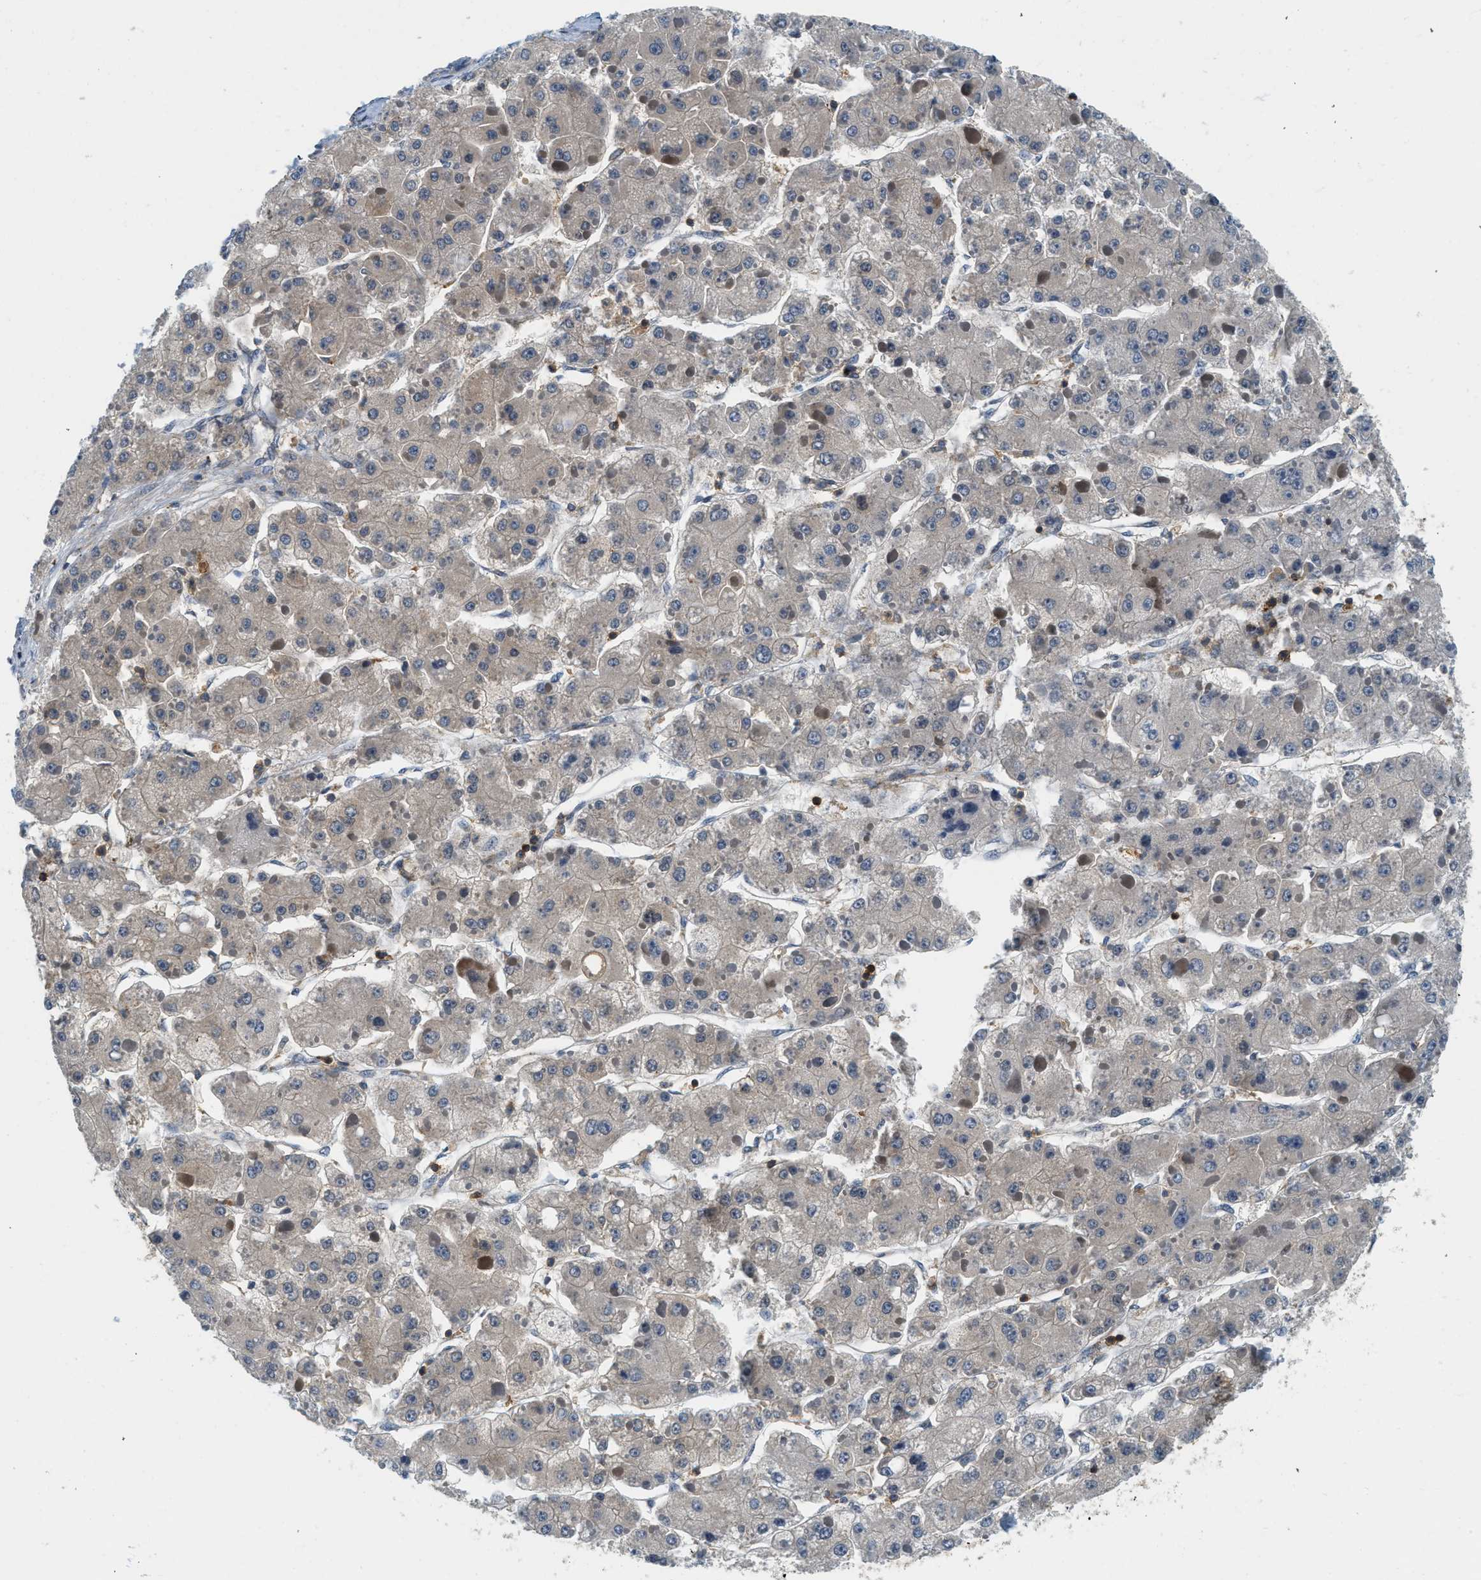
{"staining": {"intensity": "weak", "quantity": "25%-75%", "location": "cytoplasmic/membranous"}, "tissue": "liver cancer", "cell_type": "Tumor cells", "image_type": "cancer", "snomed": [{"axis": "morphology", "description": "Carcinoma, Hepatocellular, NOS"}, {"axis": "topography", "description": "Liver"}], "caption": "IHC staining of liver hepatocellular carcinoma, which displays low levels of weak cytoplasmic/membranous staining in about 25%-75% of tumor cells indicating weak cytoplasmic/membranous protein staining. The staining was performed using DAB (3,3'-diaminobenzidine) (brown) for protein detection and nuclei were counterstained in hematoxylin (blue).", "gene": "GMPPB", "patient": {"sex": "female", "age": 73}}